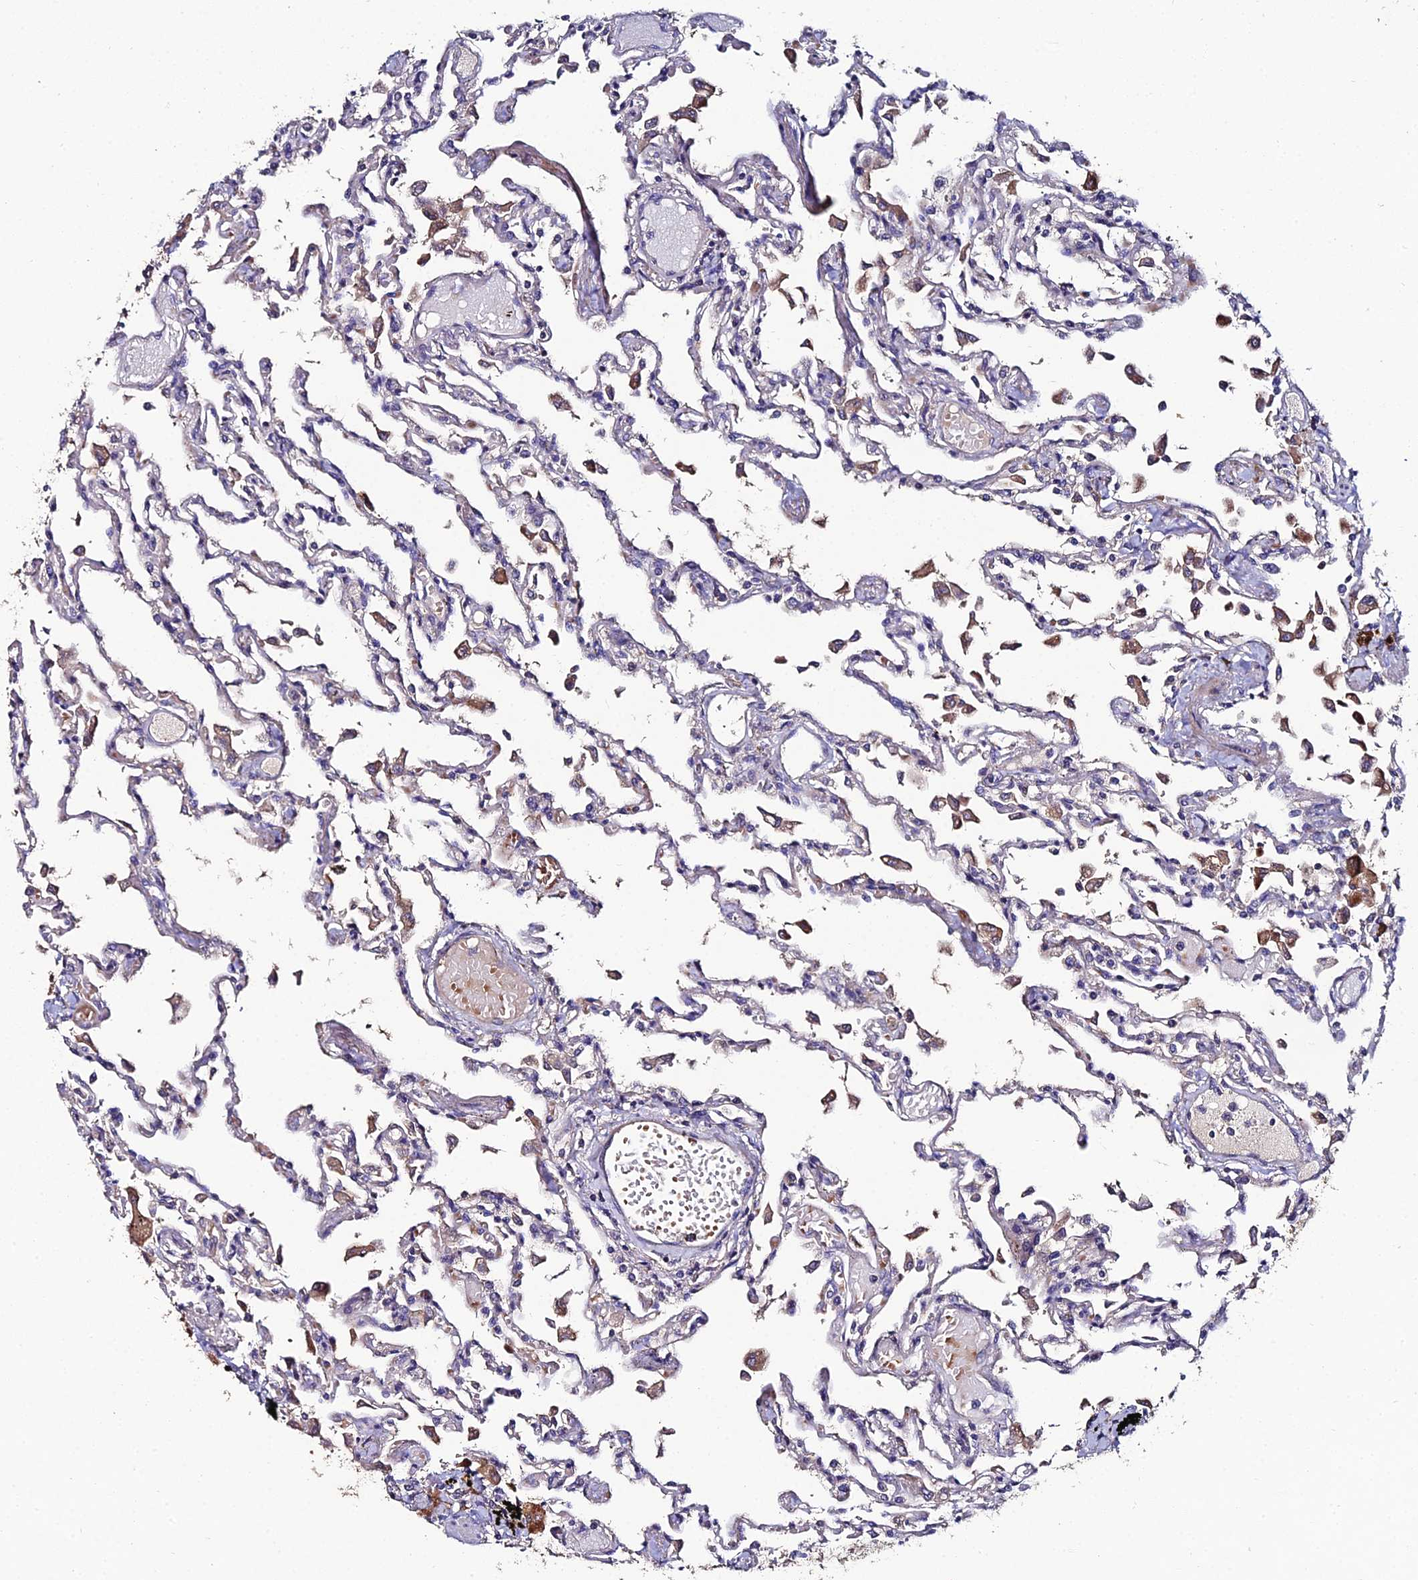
{"staining": {"intensity": "negative", "quantity": "none", "location": "none"}, "tissue": "lung", "cell_type": "Alveolar cells", "image_type": "normal", "snomed": [{"axis": "morphology", "description": "Normal tissue, NOS"}, {"axis": "topography", "description": "Bronchus"}, {"axis": "topography", "description": "Lung"}], "caption": "DAB immunohistochemical staining of benign lung demonstrates no significant staining in alveolar cells.", "gene": "ESRRG", "patient": {"sex": "female", "age": 49}}